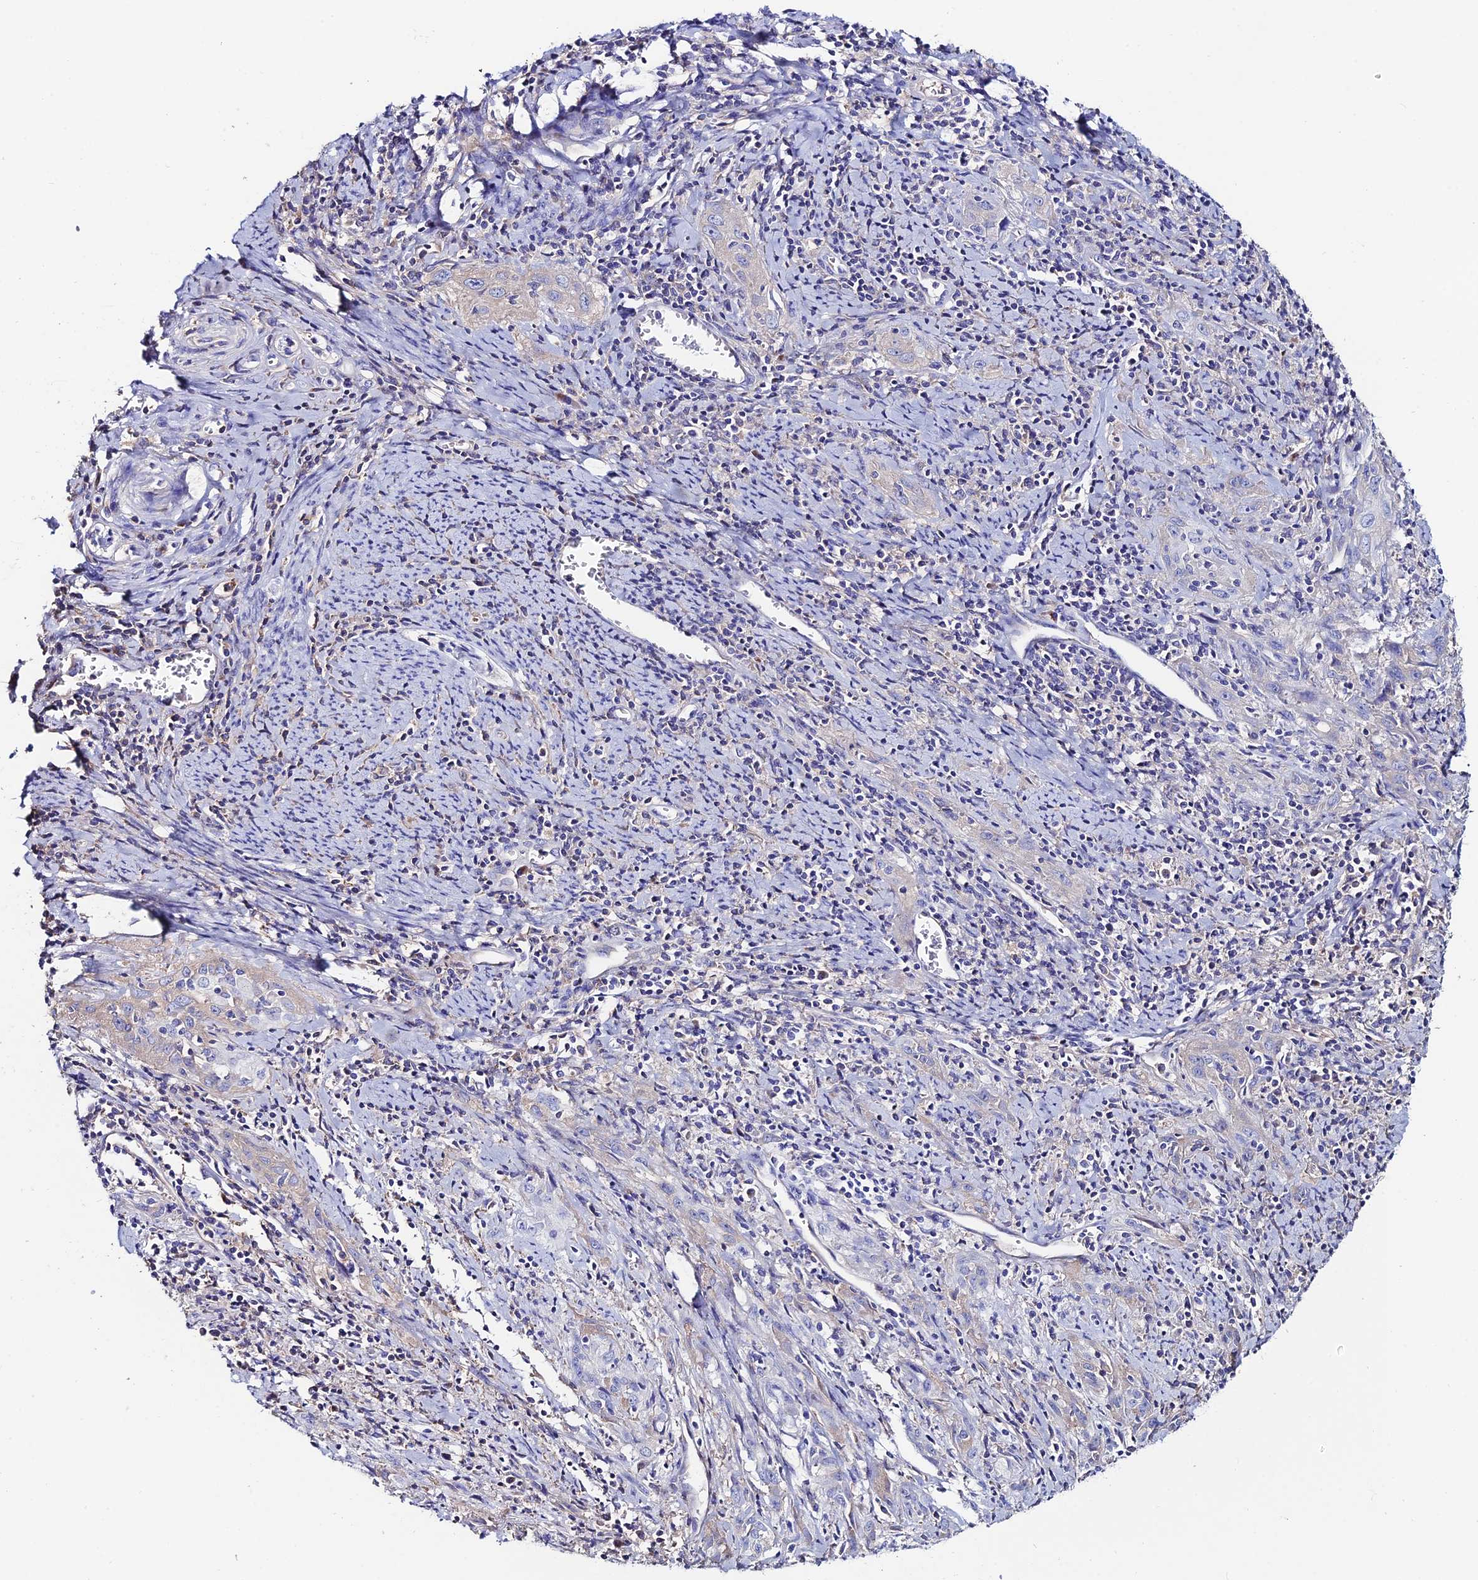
{"staining": {"intensity": "negative", "quantity": "none", "location": "none"}, "tissue": "cervical cancer", "cell_type": "Tumor cells", "image_type": "cancer", "snomed": [{"axis": "morphology", "description": "Squamous cell carcinoma, NOS"}, {"axis": "topography", "description": "Cervix"}], "caption": "Immunohistochemistry of cervical cancer (squamous cell carcinoma) displays no expression in tumor cells.", "gene": "SLC25A16", "patient": {"sex": "female", "age": 57}}